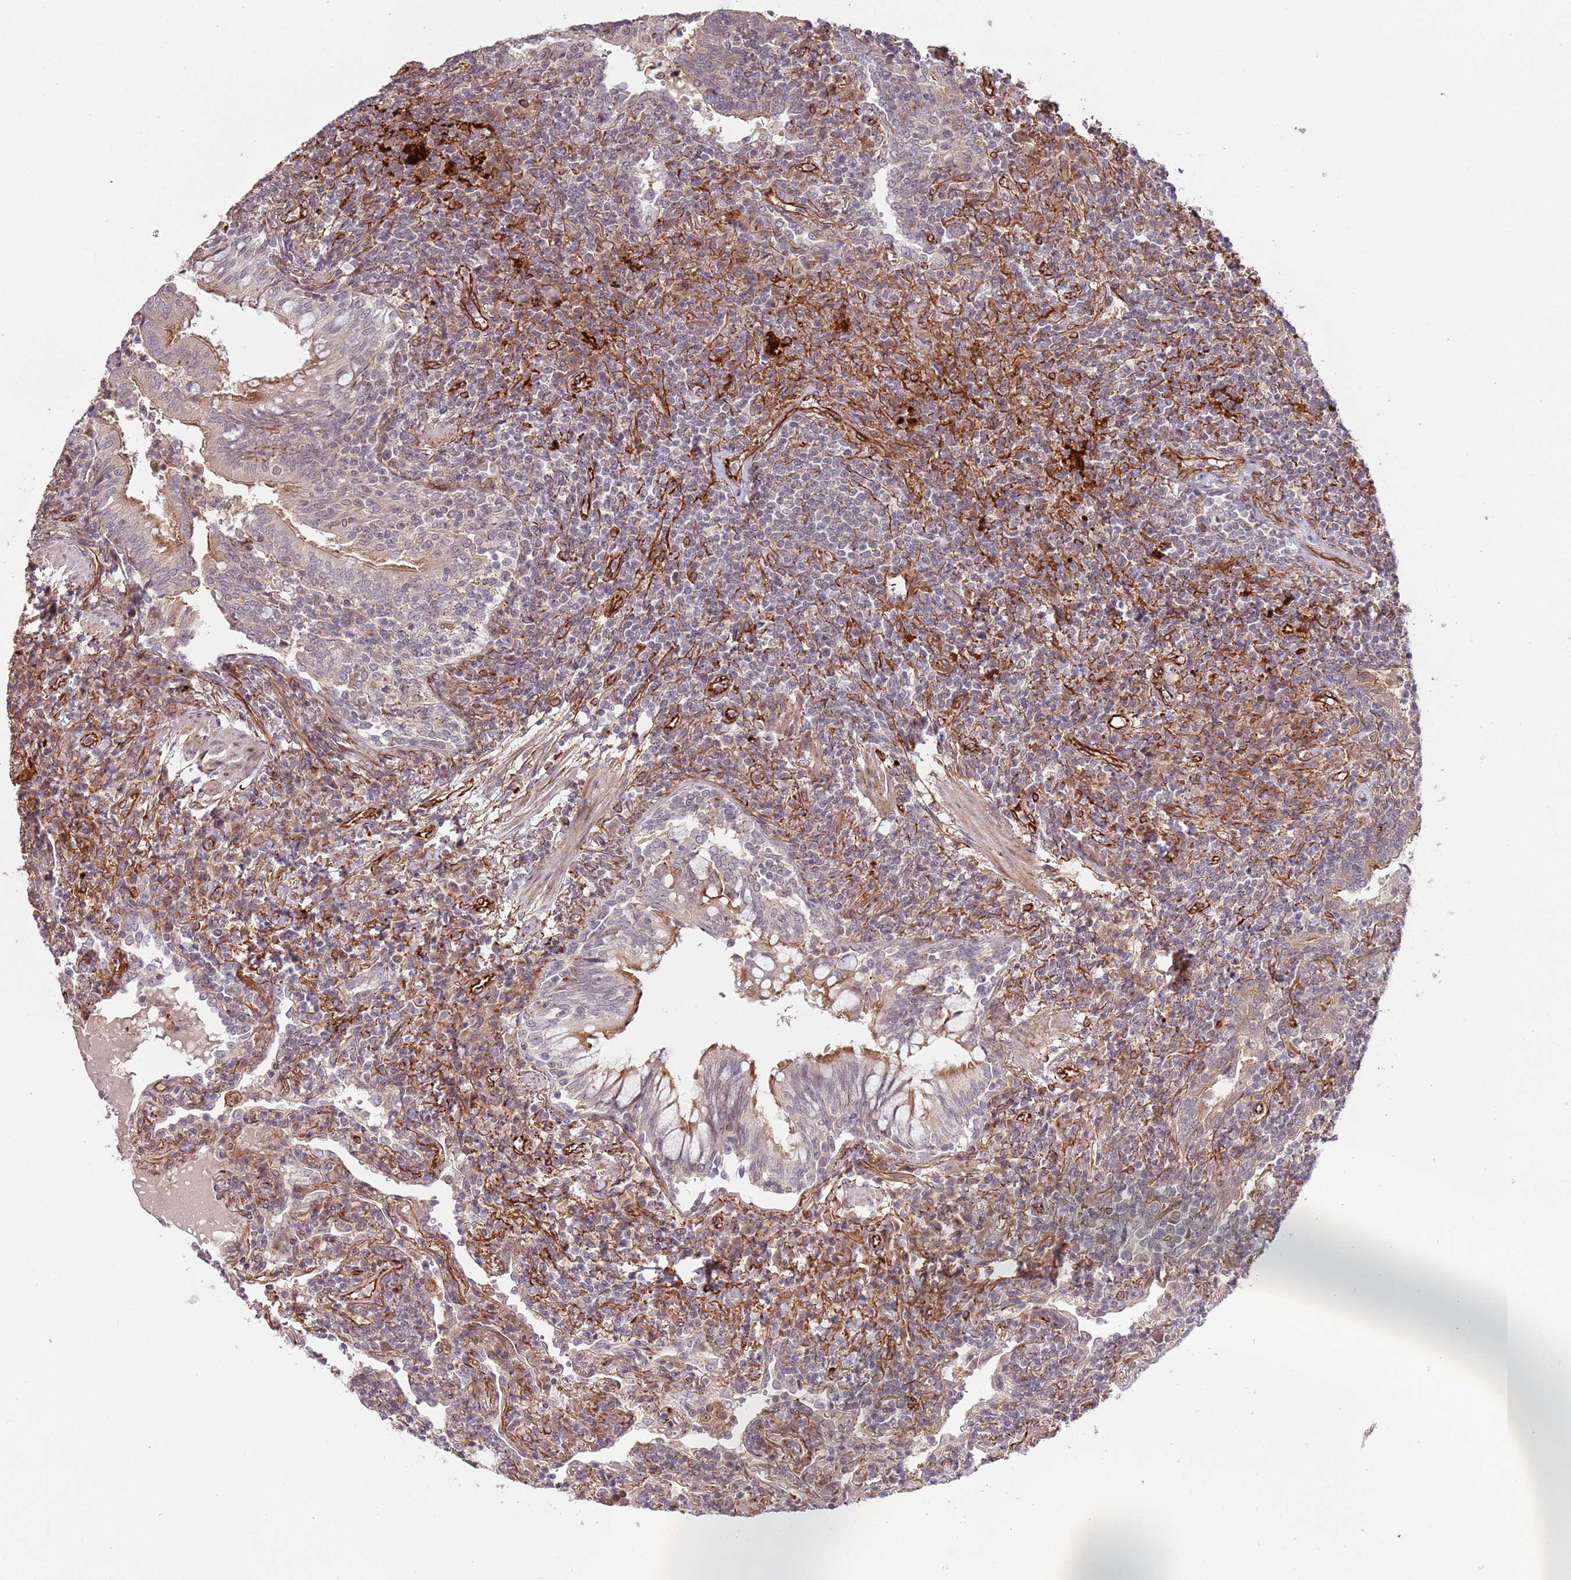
{"staining": {"intensity": "negative", "quantity": "none", "location": "none"}, "tissue": "lymphoma", "cell_type": "Tumor cells", "image_type": "cancer", "snomed": [{"axis": "morphology", "description": "Malignant lymphoma, non-Hodgkin's type, Low grade"}, {"axis": "topography", "description": "Lung"}], "caption": "This is an immunohistochemistry (IHC) image of human lymphoma. There is no expression in tumor cells.", "gene": "NEK3", "patient": {"sex": "female", "age": 71}}